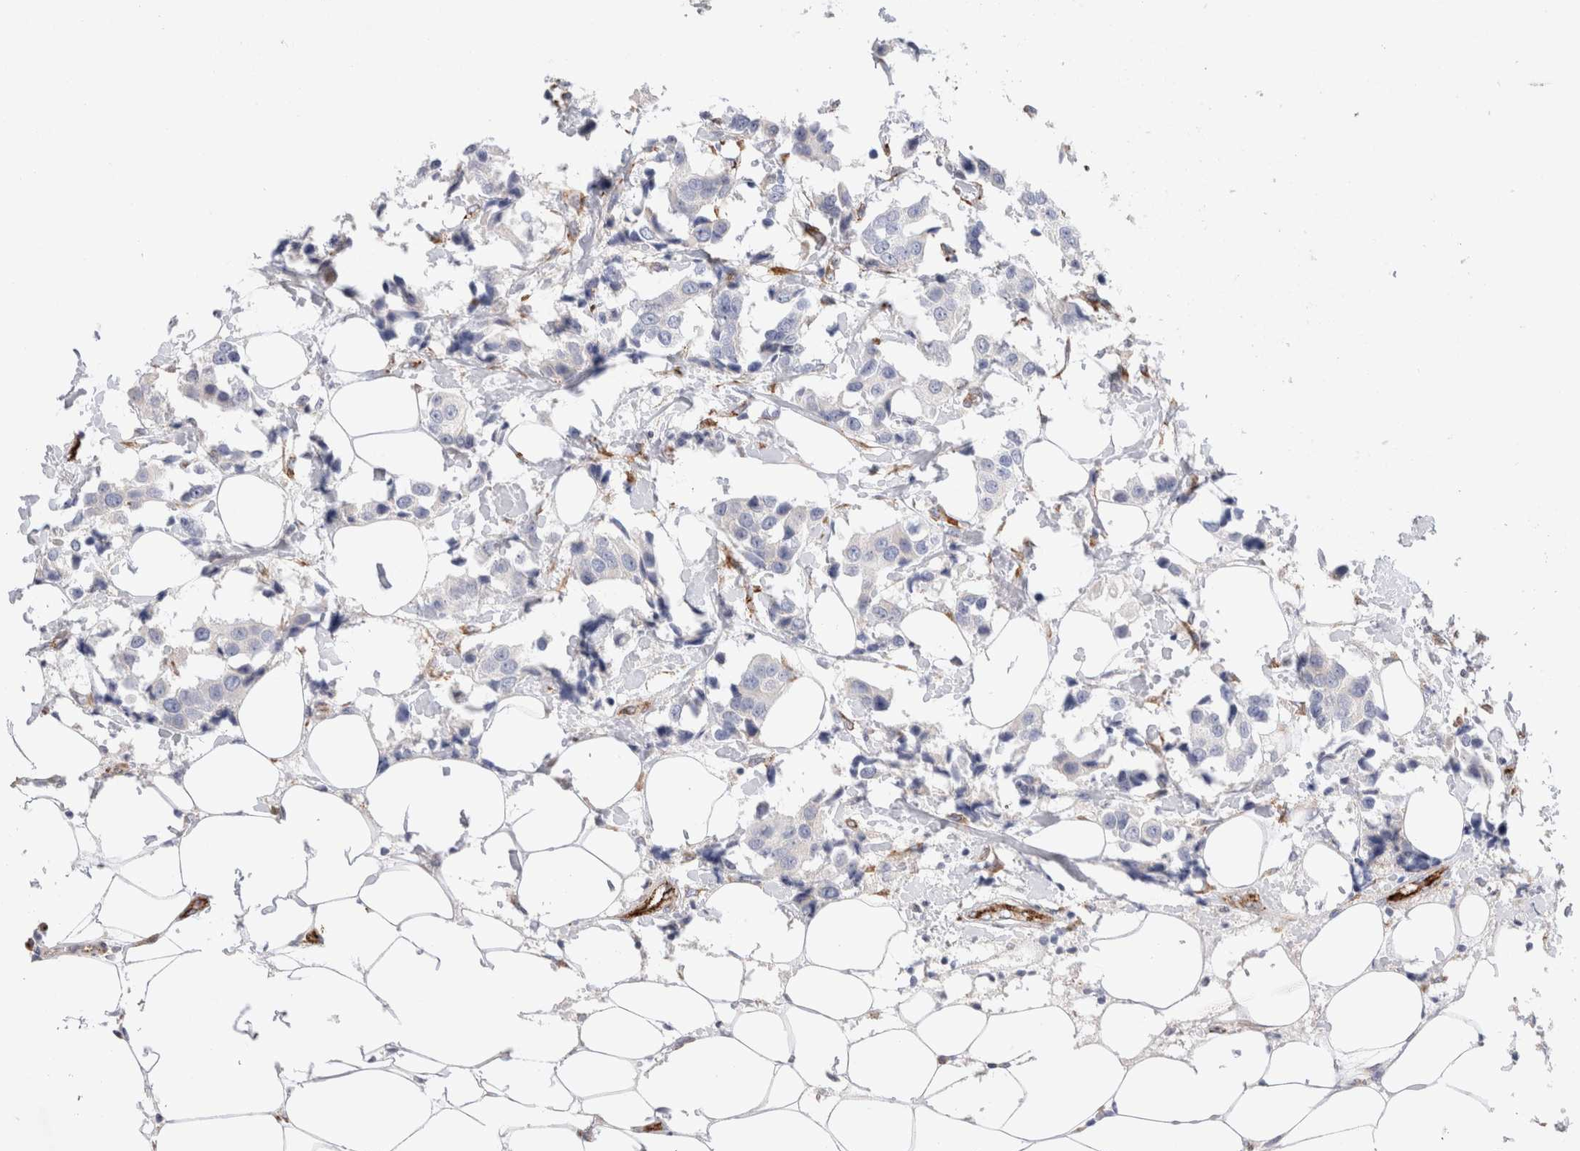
{"staining": {"intensity": "negative", "quantity": "none", "location": "none"}, "tissue": "breast cancer", "cell_type": "Tumor cells", "image_type": "cancer", "snomed": [{"axis": "morphology", "description": "Normal tissue, NOS"}, {"axis": "morphology", "description": "Duct carcinoma"}, {"axis": "topography", "description": "Breast"}], "caption": "Micrograph shows no protein expression in tumor cells of breast invasive ductal carcinoma tissue.", "gene": "CNPY4", "patient": {"sex": "female", "age": 39}}